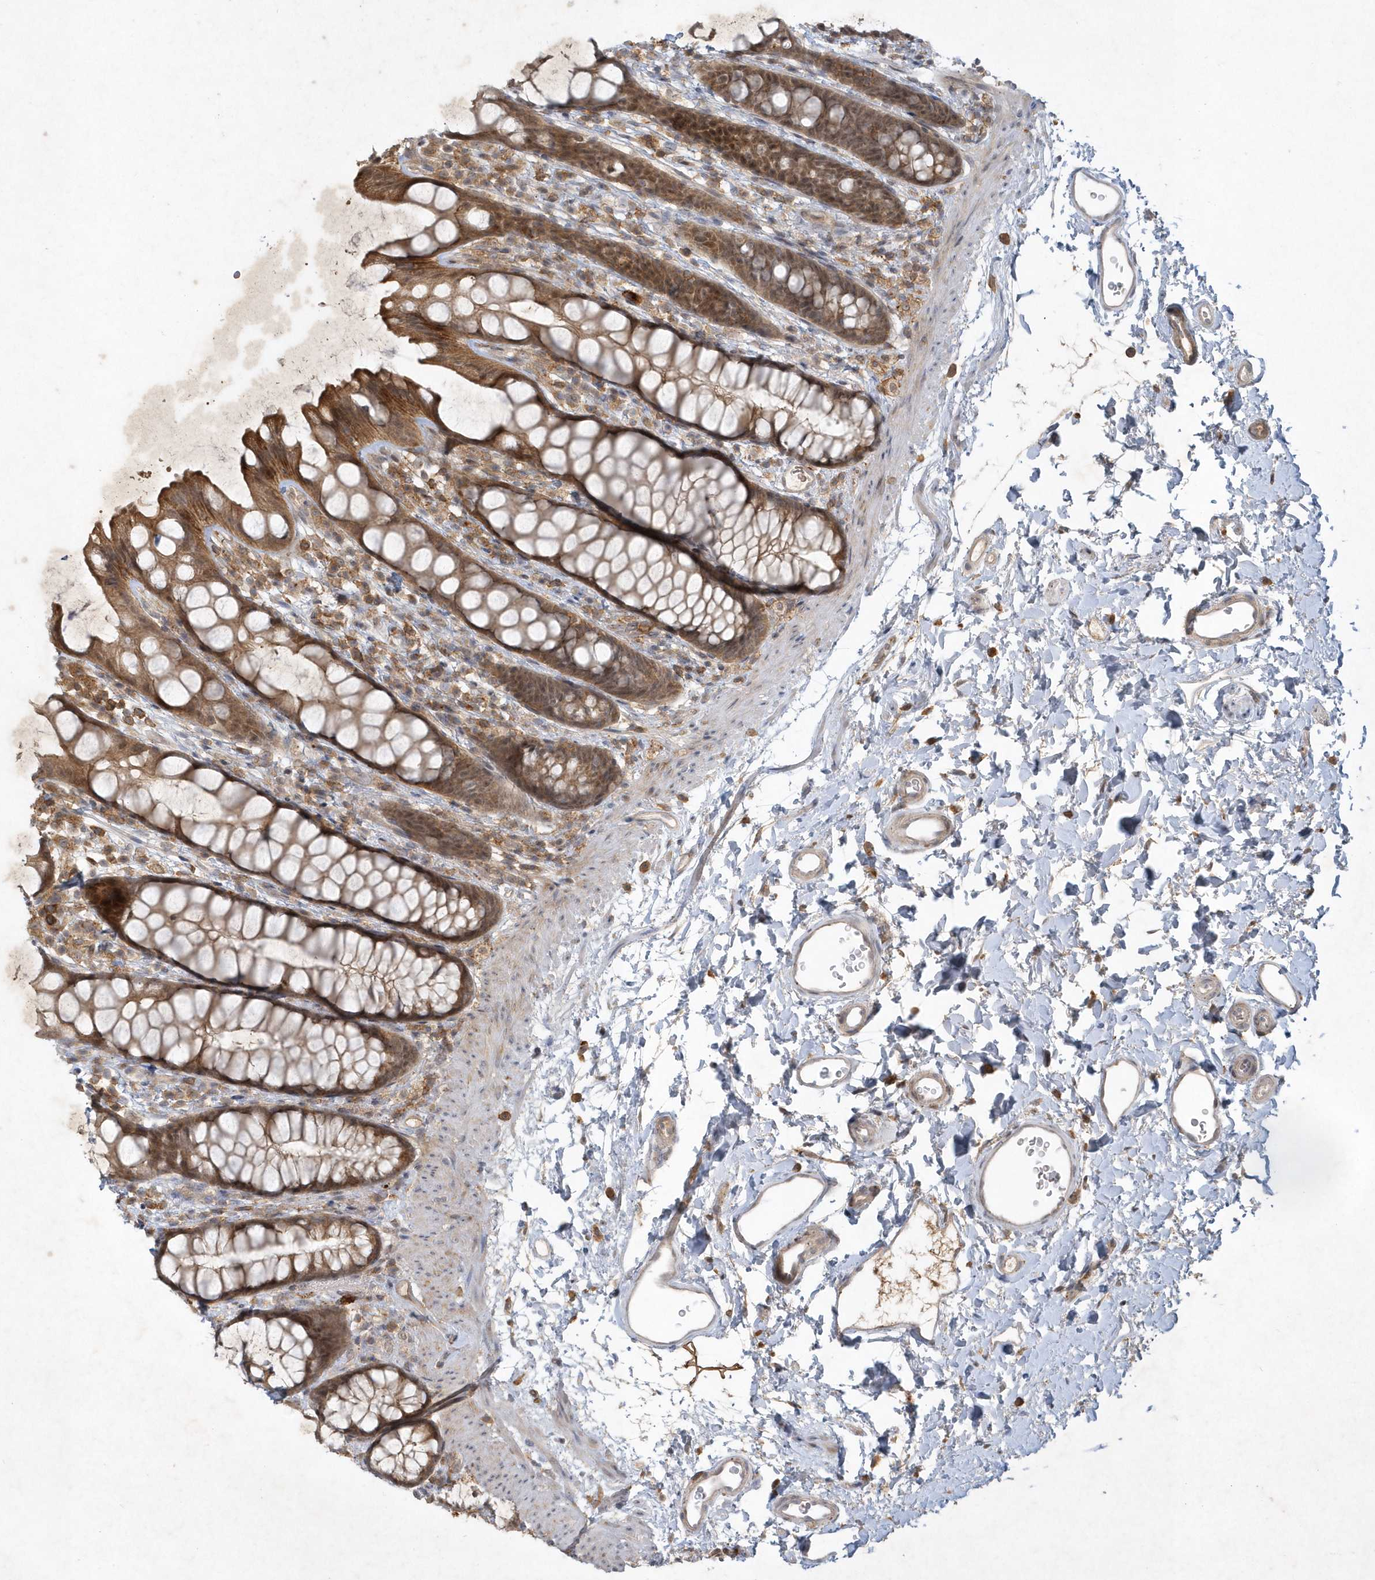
{"staining": {"intensity": "moderate", "quantity": ">75%", "location": "cytoplasmic/membranous,nuclear"}, "tissue": "rectum", "cell_type": "Glandular cells", "image_type": "normal", "snomed": [{"axis": "morphology", "description": "Normal tissue, NOS"}, {"axis": "topography", "description": "Rectum"}], "caption": "Rectum stained for a protein (brown) reveals moderate cytoplasmic/membranous,nuclear positive expression in approximately >75% of glandular cells.", "gene": "THG1L", "patient": {"sex": "female", "age": 65}}